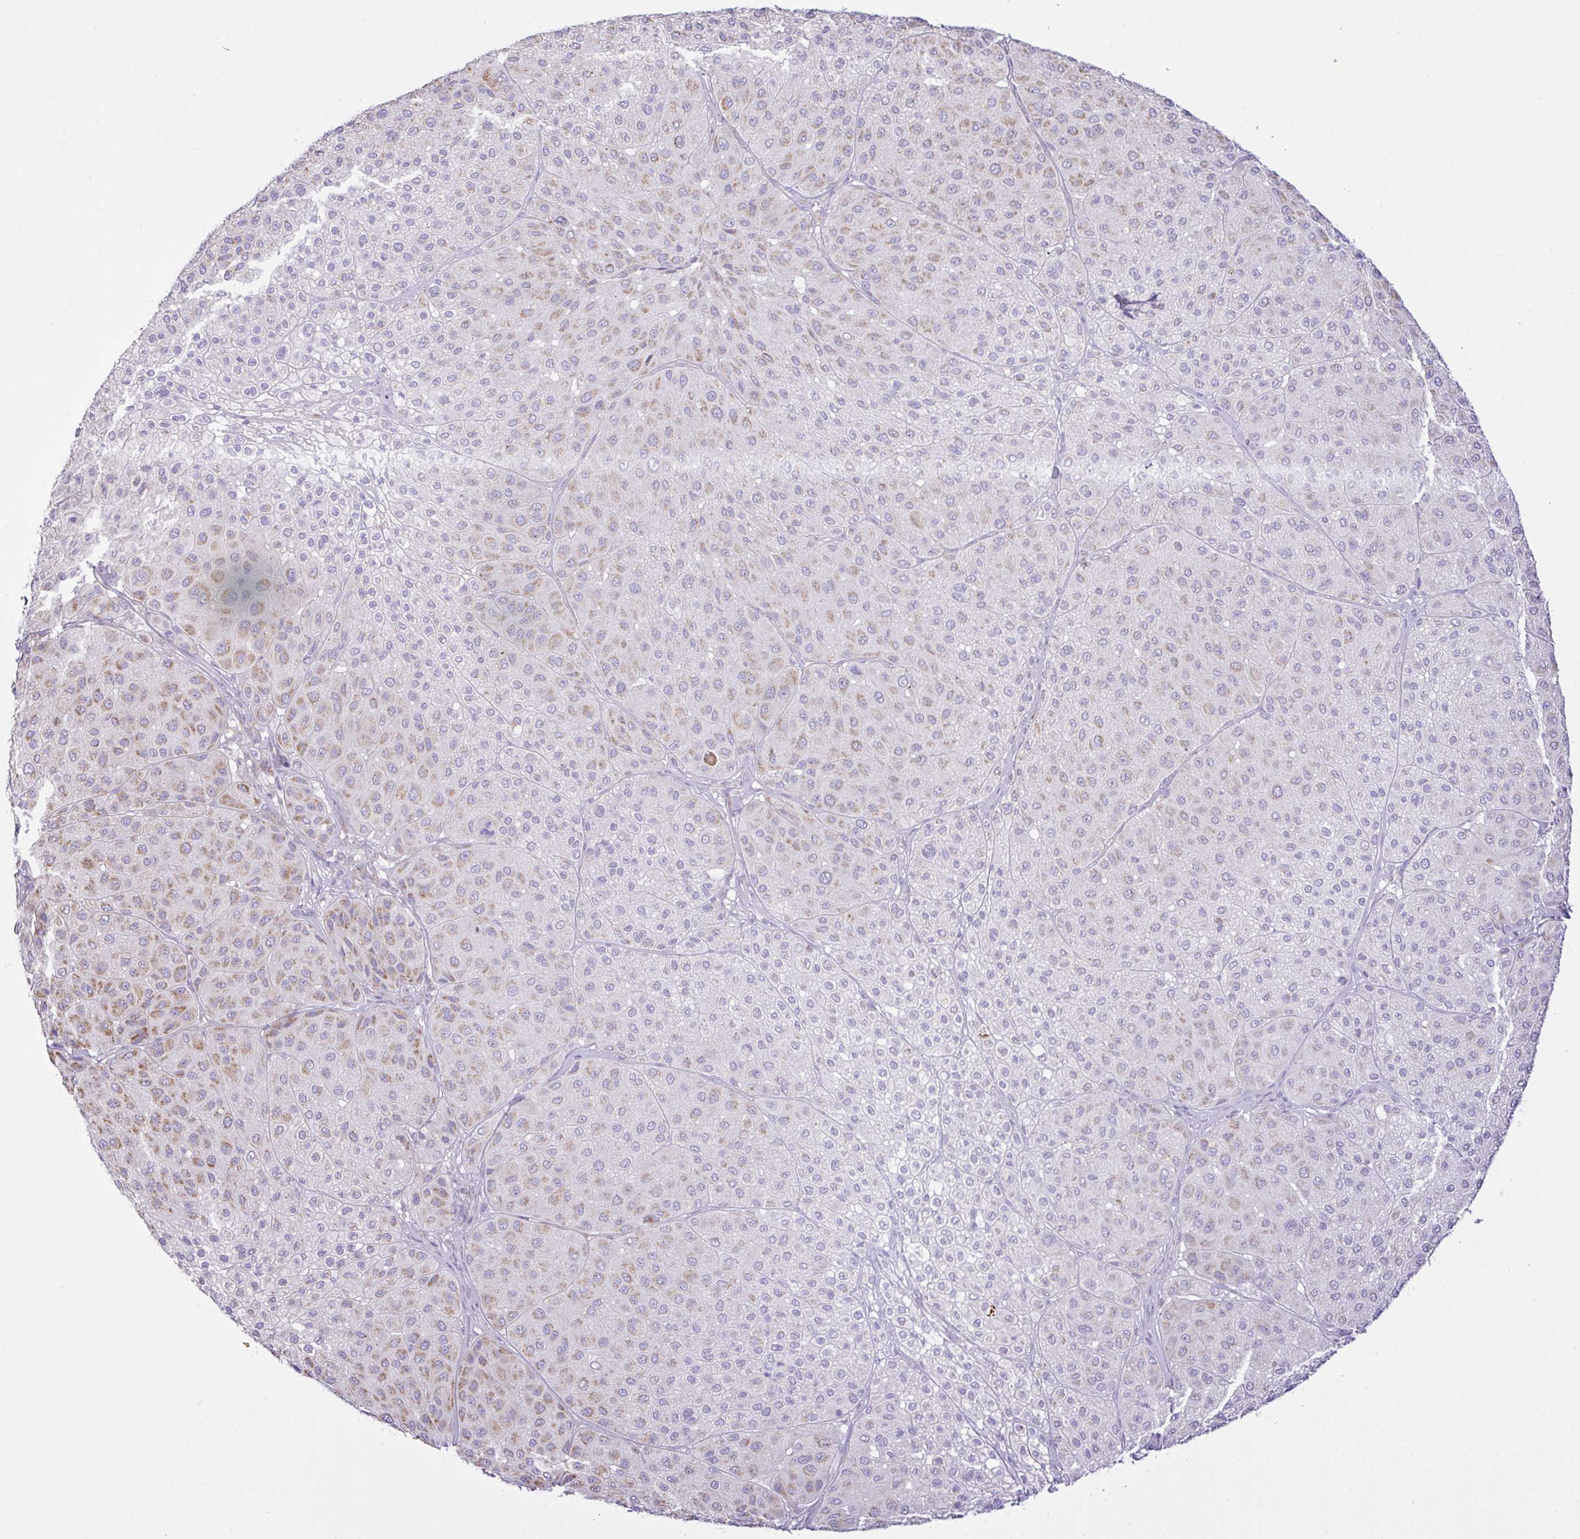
{"staining": {"intensity": "weak", "quantity": "25%-75%", "location": "cytoplasmic/membranous"}, "tissue": "melanoma", "cell_type": "Tumor cells", "image_type": "cancer", "snomed": [{"axis": "morphology", "description": "Malignant melanoma, Metastatic site"}, {"axis": "topography", "description": "Smooth muscle"}], "caption": "Immunohistochemistry image of neoplastic tissue: melanoma stained using immunohistochemistry (IHC) exhibits low levels of weak protein expression localized specifically in the cytoplasmic/membranous of tumor cells, appearing as a cytoplasmic/membranous brown color.", "gene": "CHDH", "patient": {"sex": "male", "age": 41}}